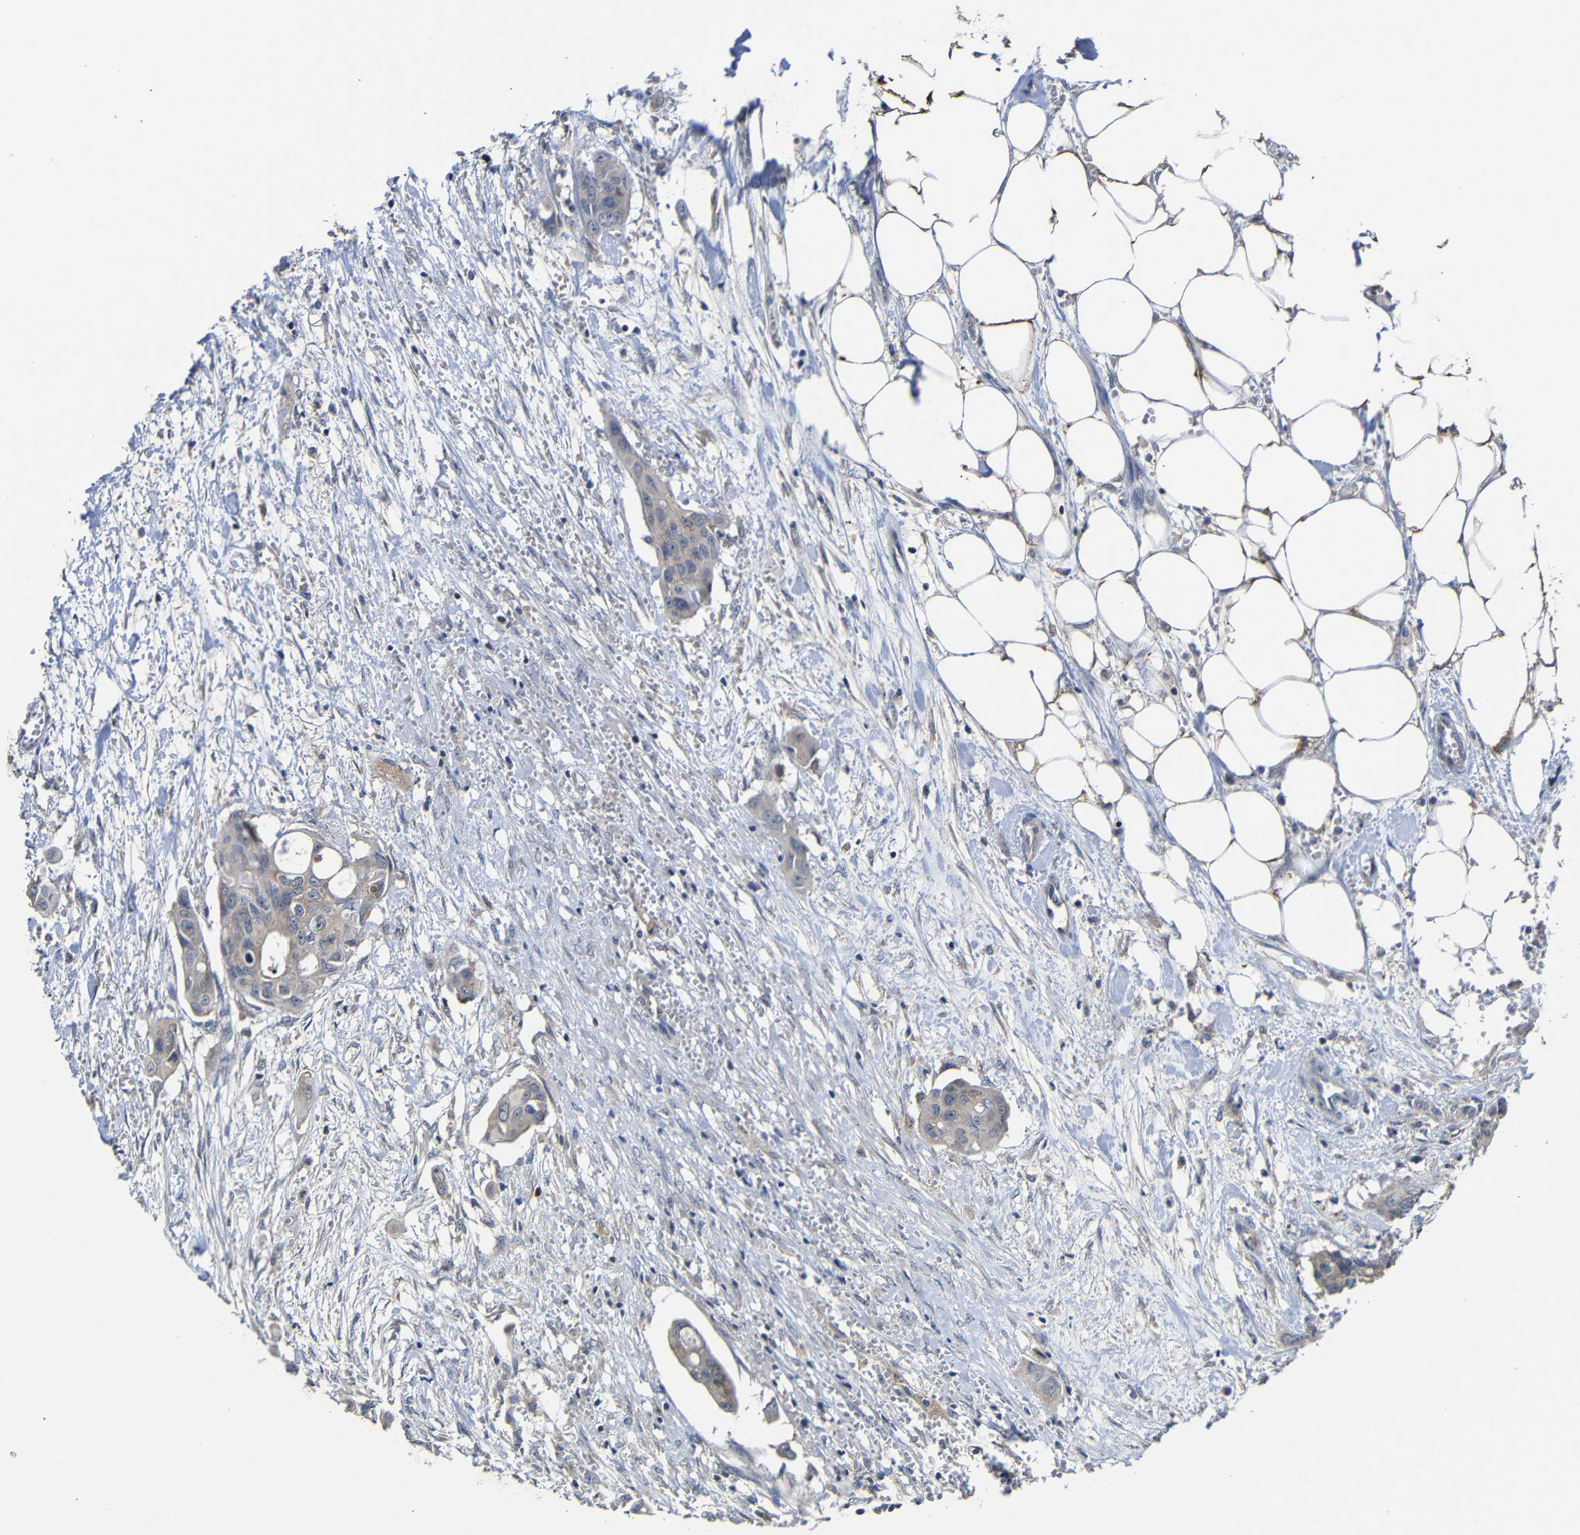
{"staining": {"intensity": "moderate", "quantity": ">75%", "location": "cytoplasmic/membranous"}, "tissue": "colorectal cancer", "cell_type": "Tumor cells", "image_type": "cancer", "snomed": [{"axis": "morphology", "description": "Adenocarcinoma, NOS"}, {"axis": "topography", "description": "Colon"}], "caption": "Moderate cytoplasmic/membranous positivity is identified in about >75% of tumor cells in colorectal cancer (adenocarcinoma).", "gene": "LPAR5", "patient": {"sex": "female", "age": 57}}